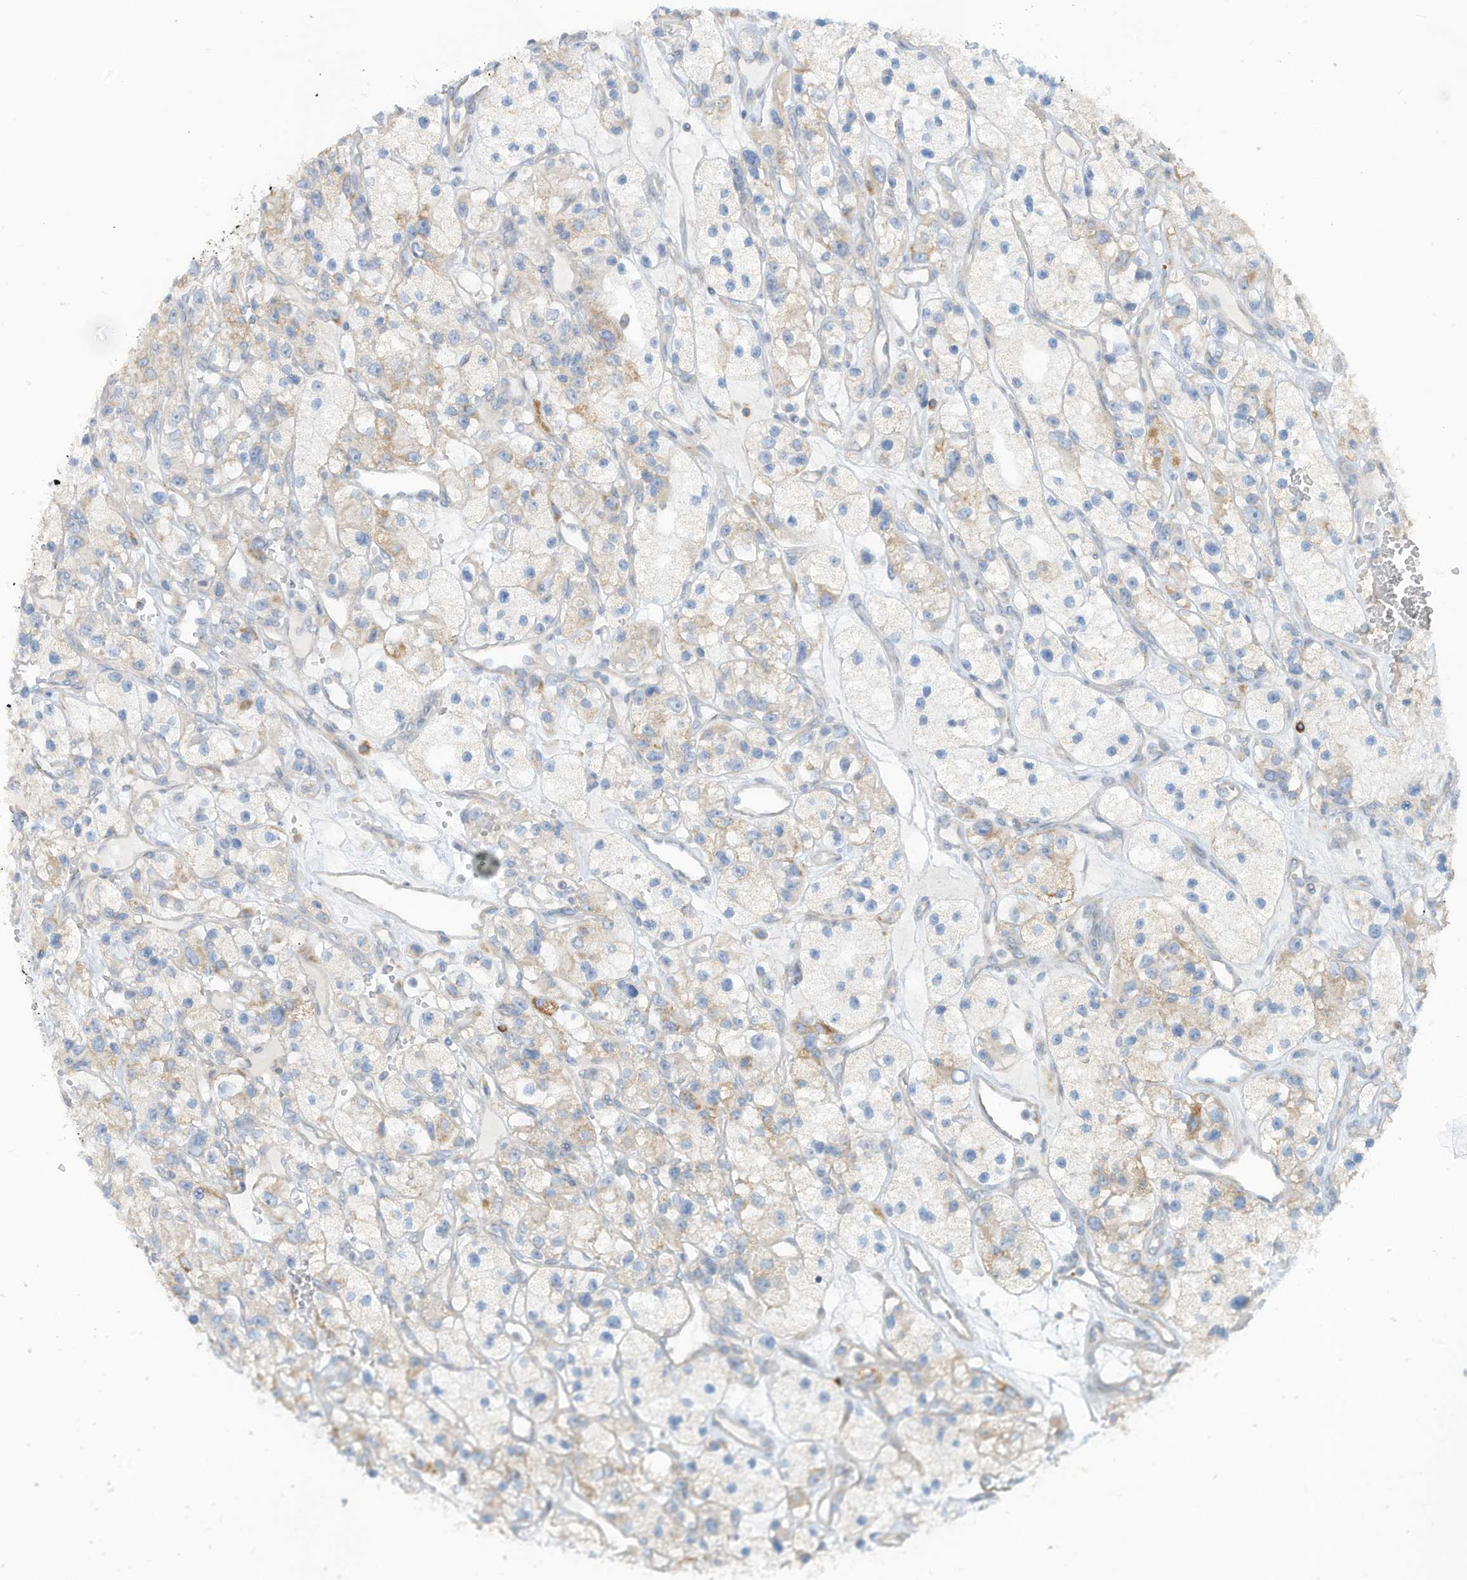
{"staining": {"intensity": "weak", "quantity": "<25%", "location": "cytoplasmic/membranous"}, "tissue": "renal cancer", "cell_type": "Tumor cells", "image_type": "cancer", "snomed": [{"axis": "morphology", "description": "Adenocarcinoma, NOS"}, {"axis": "topography", "description": "Kidney"}], "caption": "High magnification brightfield microscopy of renal adenocarcinoma stained with DAB (3,3'-diaminobenzidine) (brown) and counterstained with hematoxylin (blue): tumor cells show no significant expression. (DAB immunohistochemistry (IHC), high magnification).", "gene": "GTPBP2", "patient": {"sex": "female", "age": 57}}